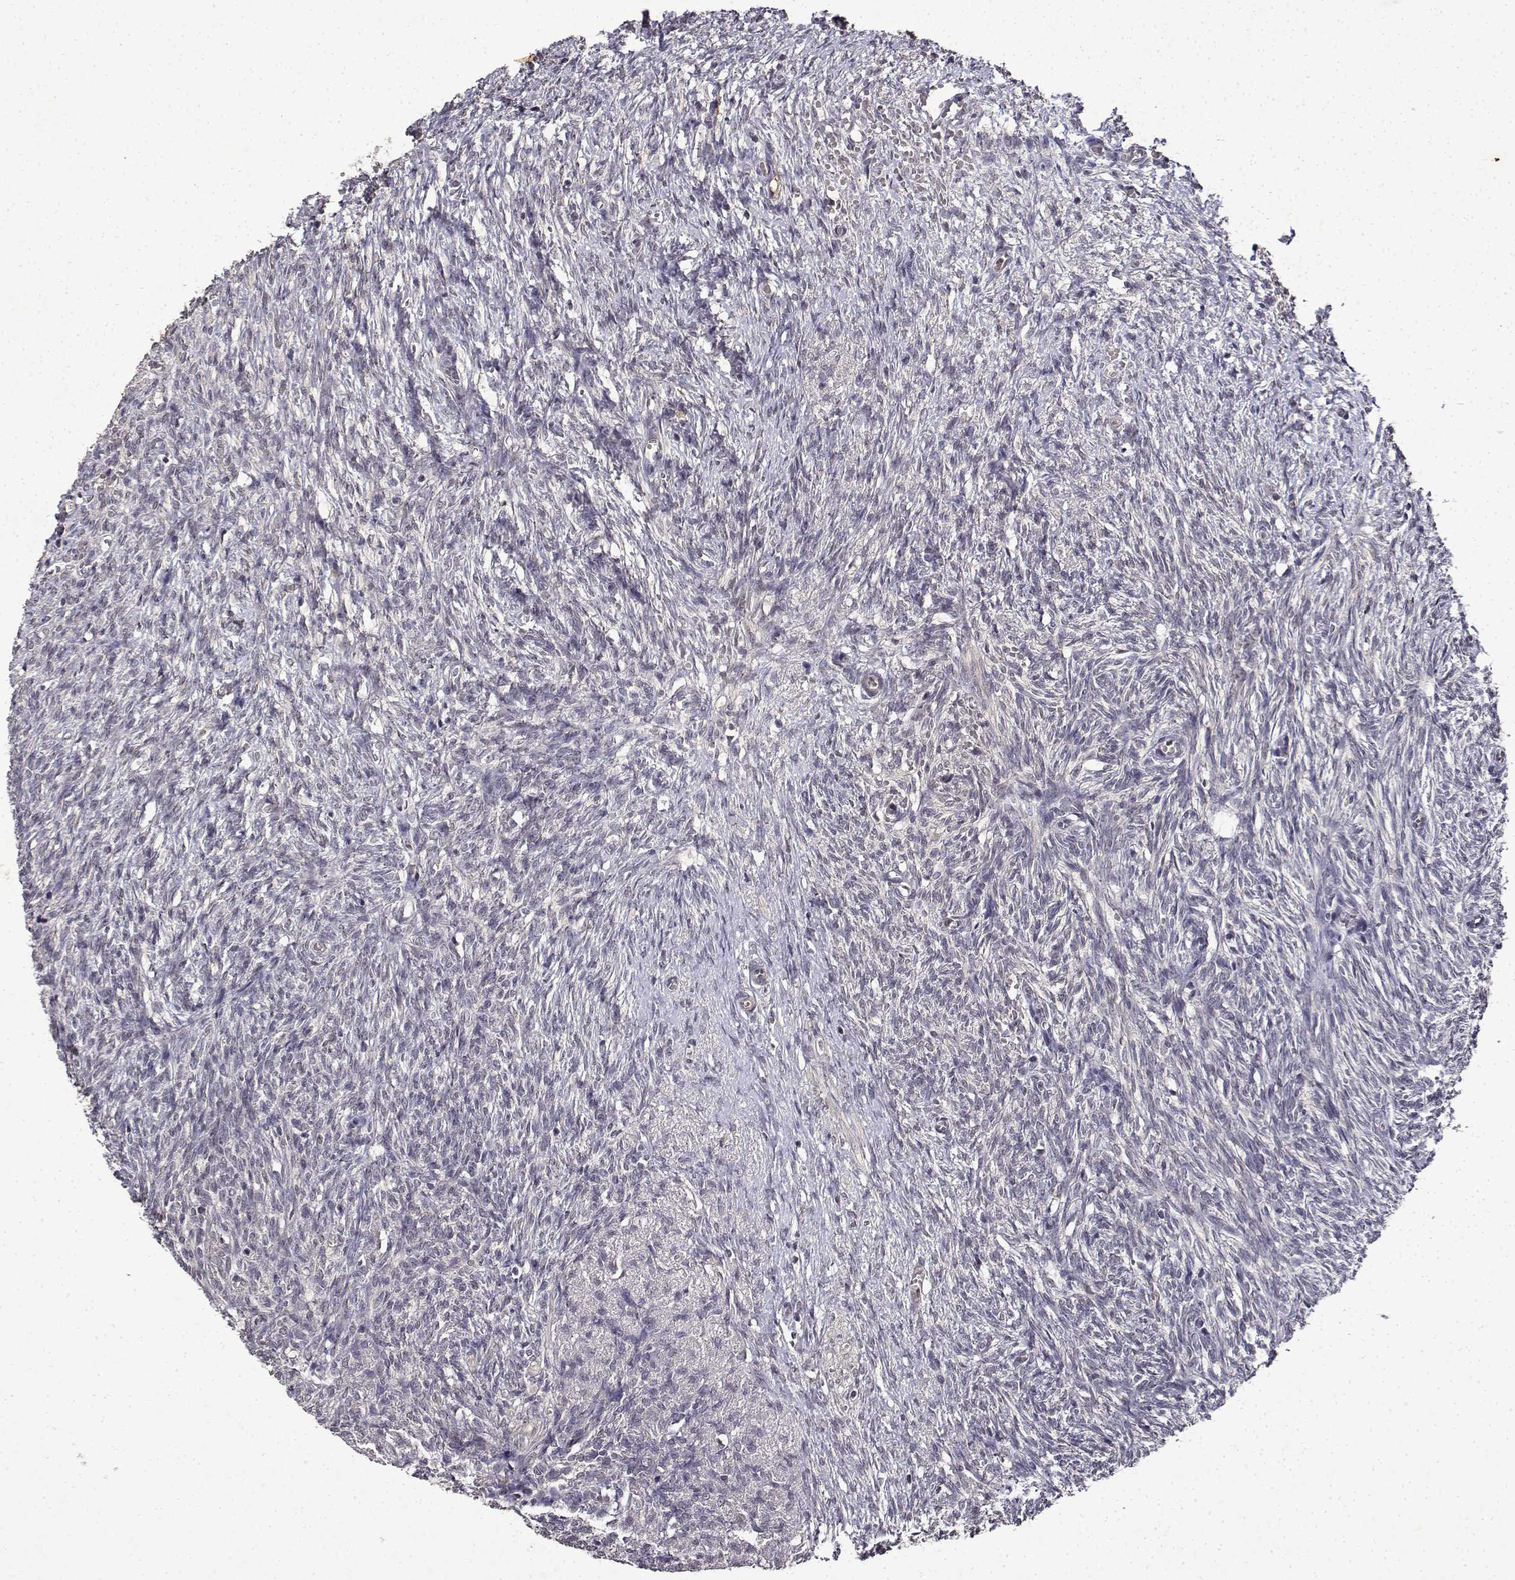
{"staining": {"intensity": "weak", "quantity": "25%-75%", "location": "cytoplasmic/membranous"}, "tissue": "ovary", "cell_type": "Follicle cells", "image_type": "normal", "snomed": [{"axis": "morphology", "description": "Normal tissue, NOS"}, {"axis": "topography", "description": "Ovary"}], "caption": "IHC (DAB (3,3'-diaminobenzidine)) staining of benign human ovary shows weak cytoplasmic/membranous protein positivity in approximately 25%-75% of follicle cells.", "gene": "BDNF", "patient": {"sex": "female", "age": 46}}